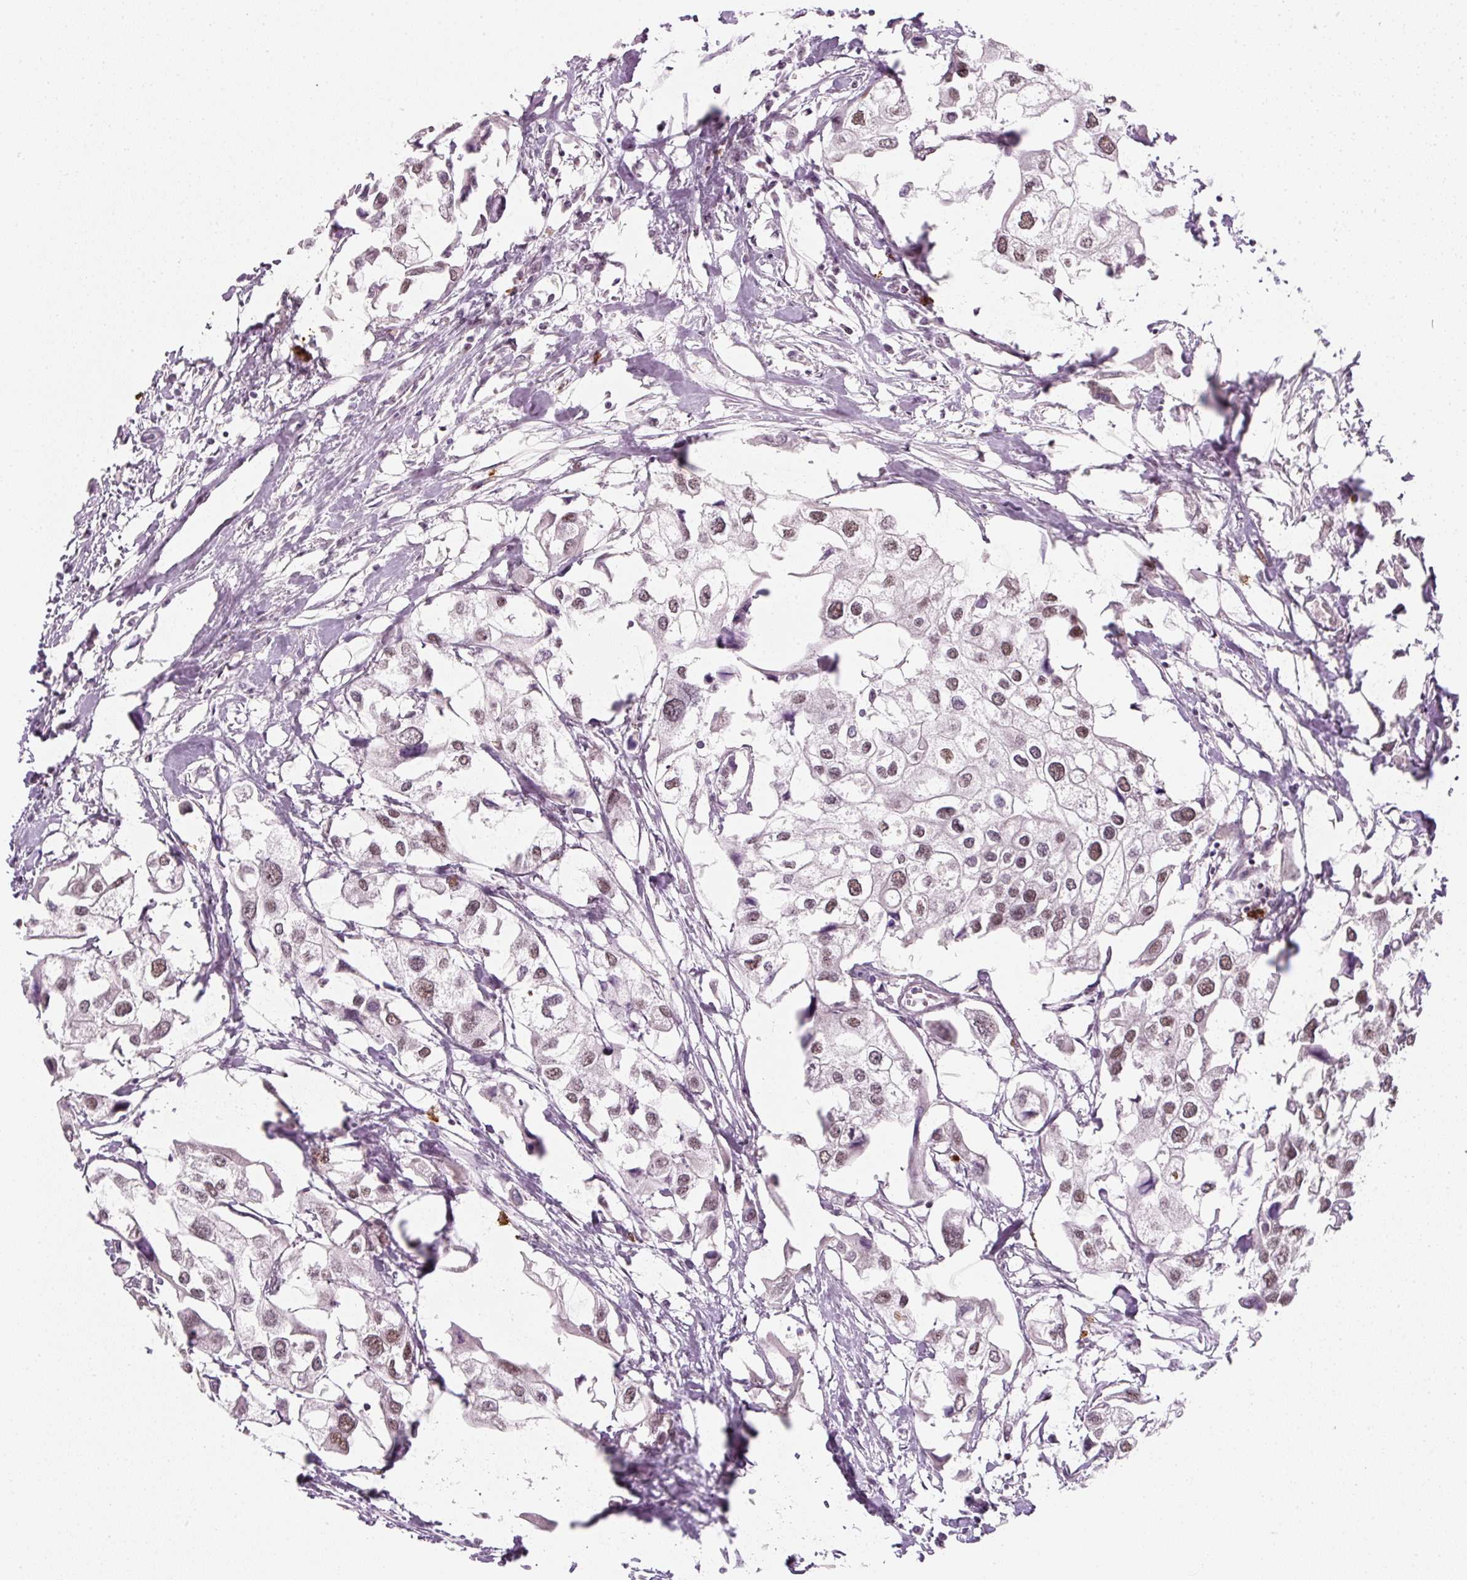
{"staining": {"intensity": "weak", "quantity": ">75%", "location": "nuclear"}, "tissue": "urothelial cancer", "cell_type": "Tumor cells", "image_type": "cancer", "snomed": [{"axis": "morphology", "description": "Urothelial carcinoma, High grade"}, {"axis": "topography", "description": "Urinary bladder"}], "caption": "Weak nuclear expression for a protein is identified in about >75% of tumor cells of high-grade urothelial carcinoma using IHC.", "gene": "U2AF2", "patient": {"sex": "male", "age": 64}}